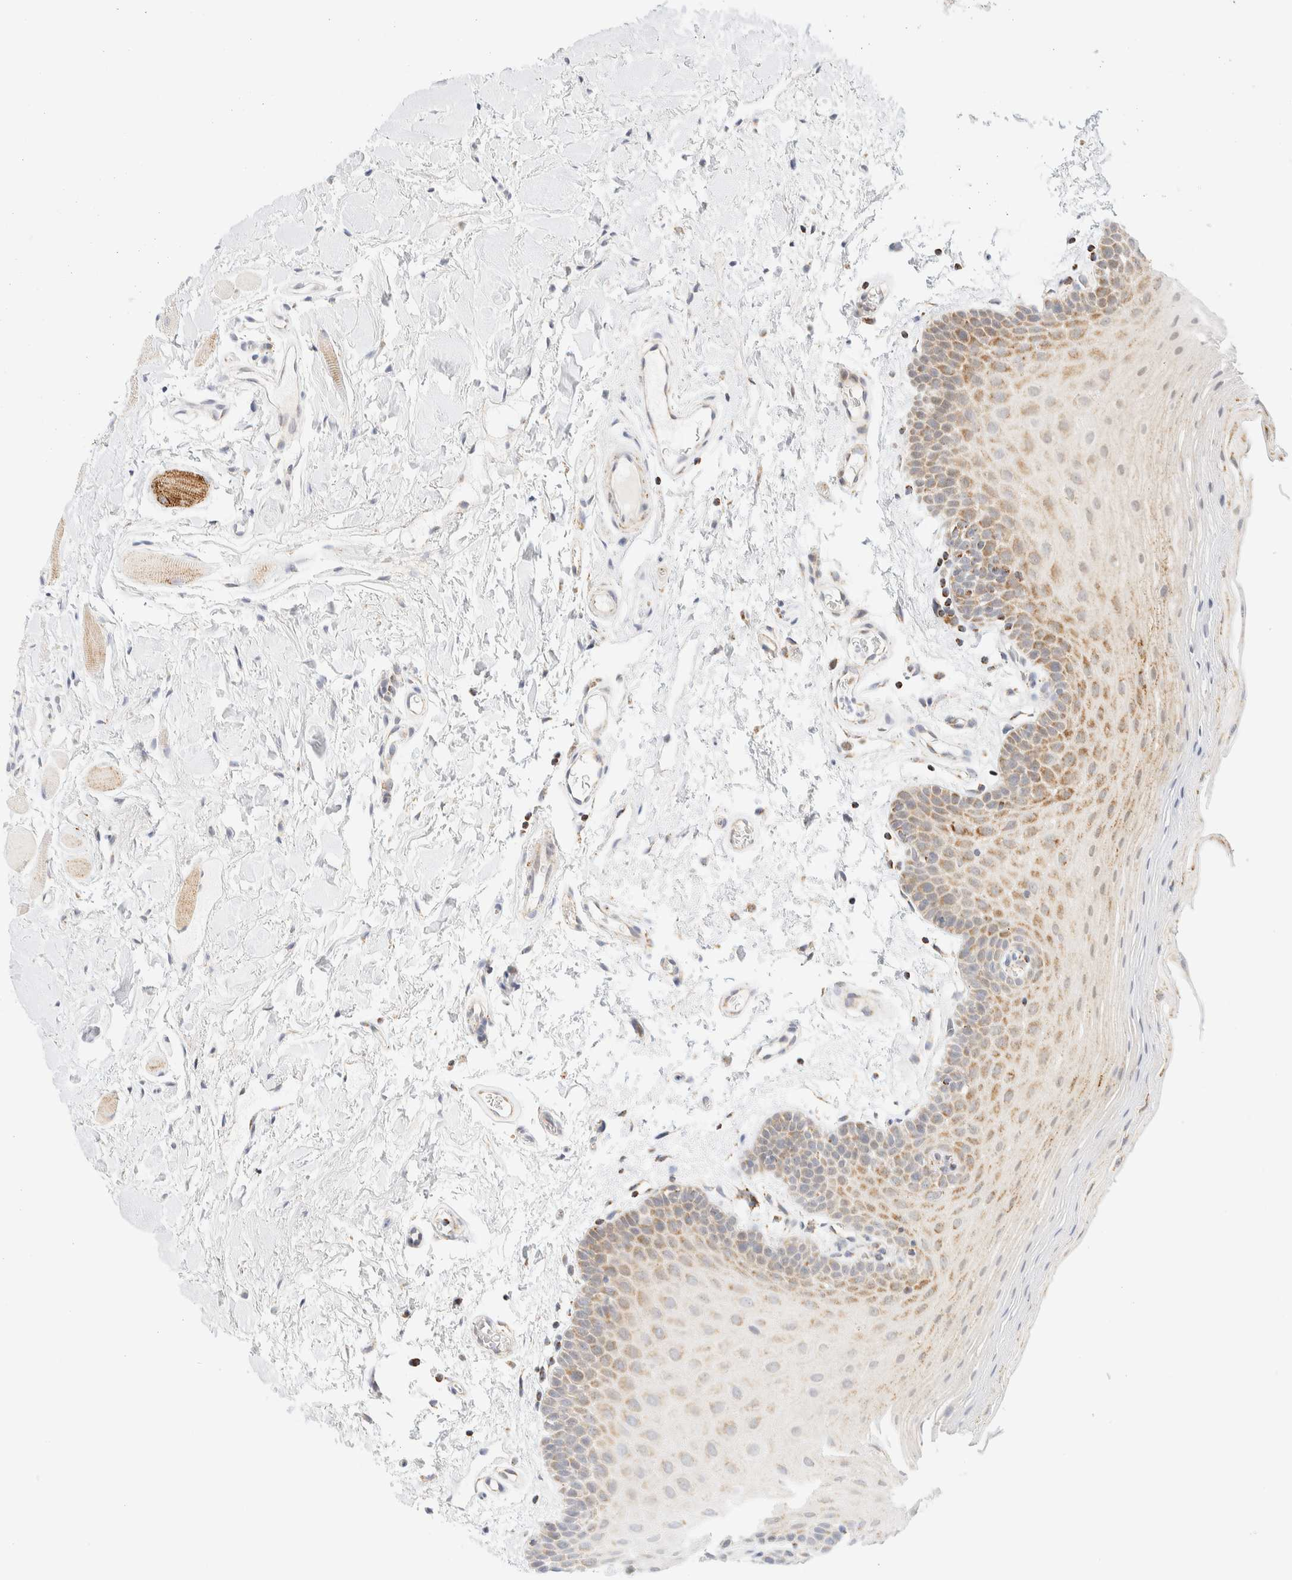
{"staining": {"intensity": "moderate", "quantity": "25%-75%", "location": "cytoplasmic/membranous"}, "tissue": "oral mucosa", "cell_type": "Squamous epithelial cells", "image_type": "normal", "snomed": [{"axis": "morphology", "description": "Normal tissue, NOS"}, {"axis": "topography", "description": "Oral tissue"}], "caption": "Moderate cytoplasmic/membranous protein staining is identified in about 25%-75% of squamous epithelial cells in oral mucosa.", "gene": "PPM1K", "patient": {"sex": "male", "age": 62}}